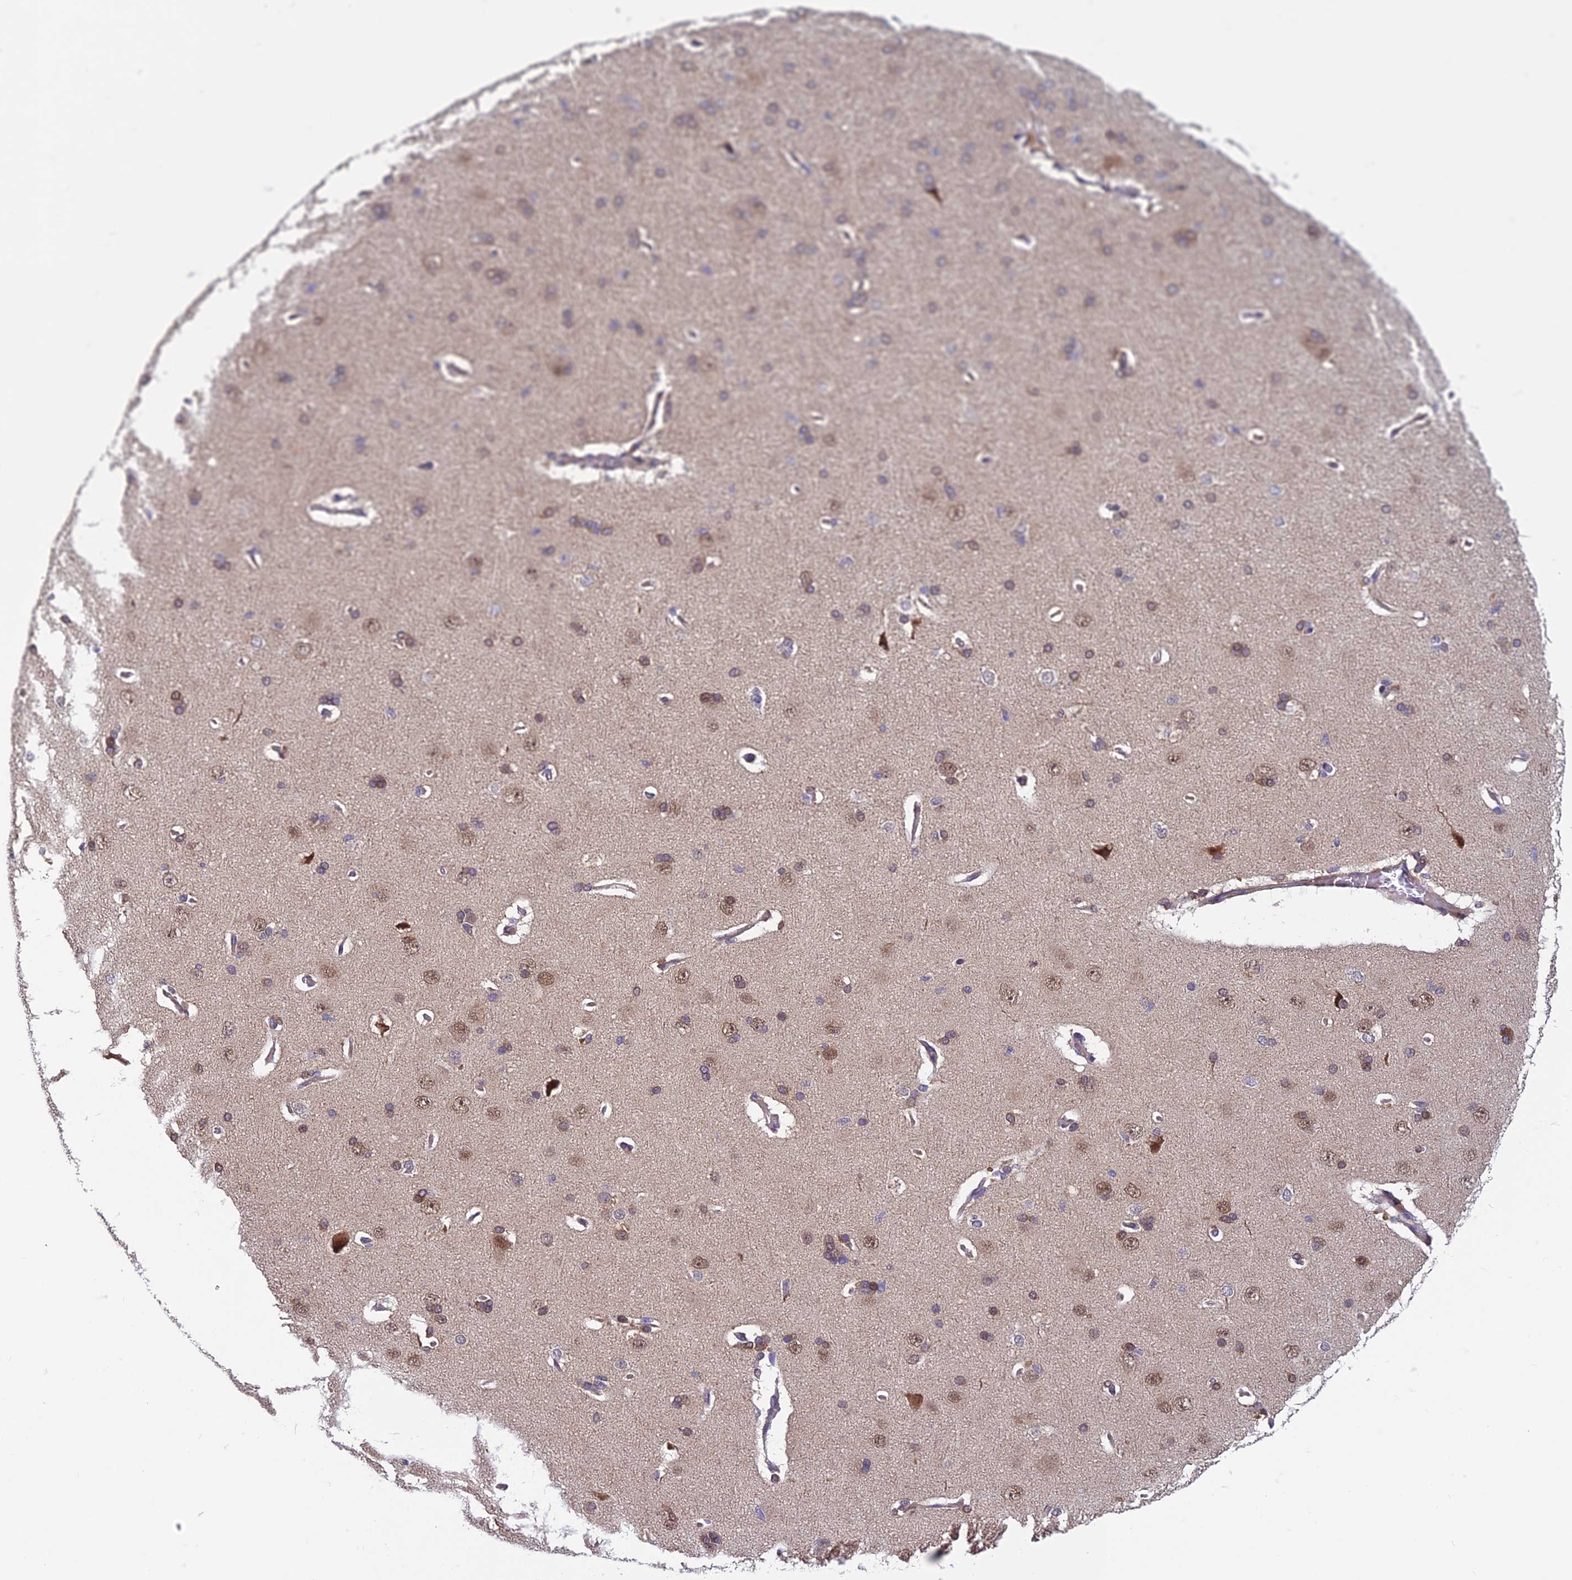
{"staining": {"intensity": "moderate", "quantity": ">75%", "location": "cytoplasmic/membranous"}, "tissue": "cerebral cortex", "cell_type": "Endothelial cells", "image_type": "normal", "snomed": [{"axis": "morphology", "description": "Normal tissue, NOS"}, {"axis": "topography", "description": "Cerebral cortex"}], "caption": "IHC histopathology image of benign cerebral cortex: human cerebral cortex stained using IHC exhibits medium levels of moderate protein expression localized specifically in the cytoplasmic/membranous of endothelial cells, appearing as a cytoplasmic/membranous brown color.", "gene": "CCDC15", "patient": {"sex": "male", "age": 62}}